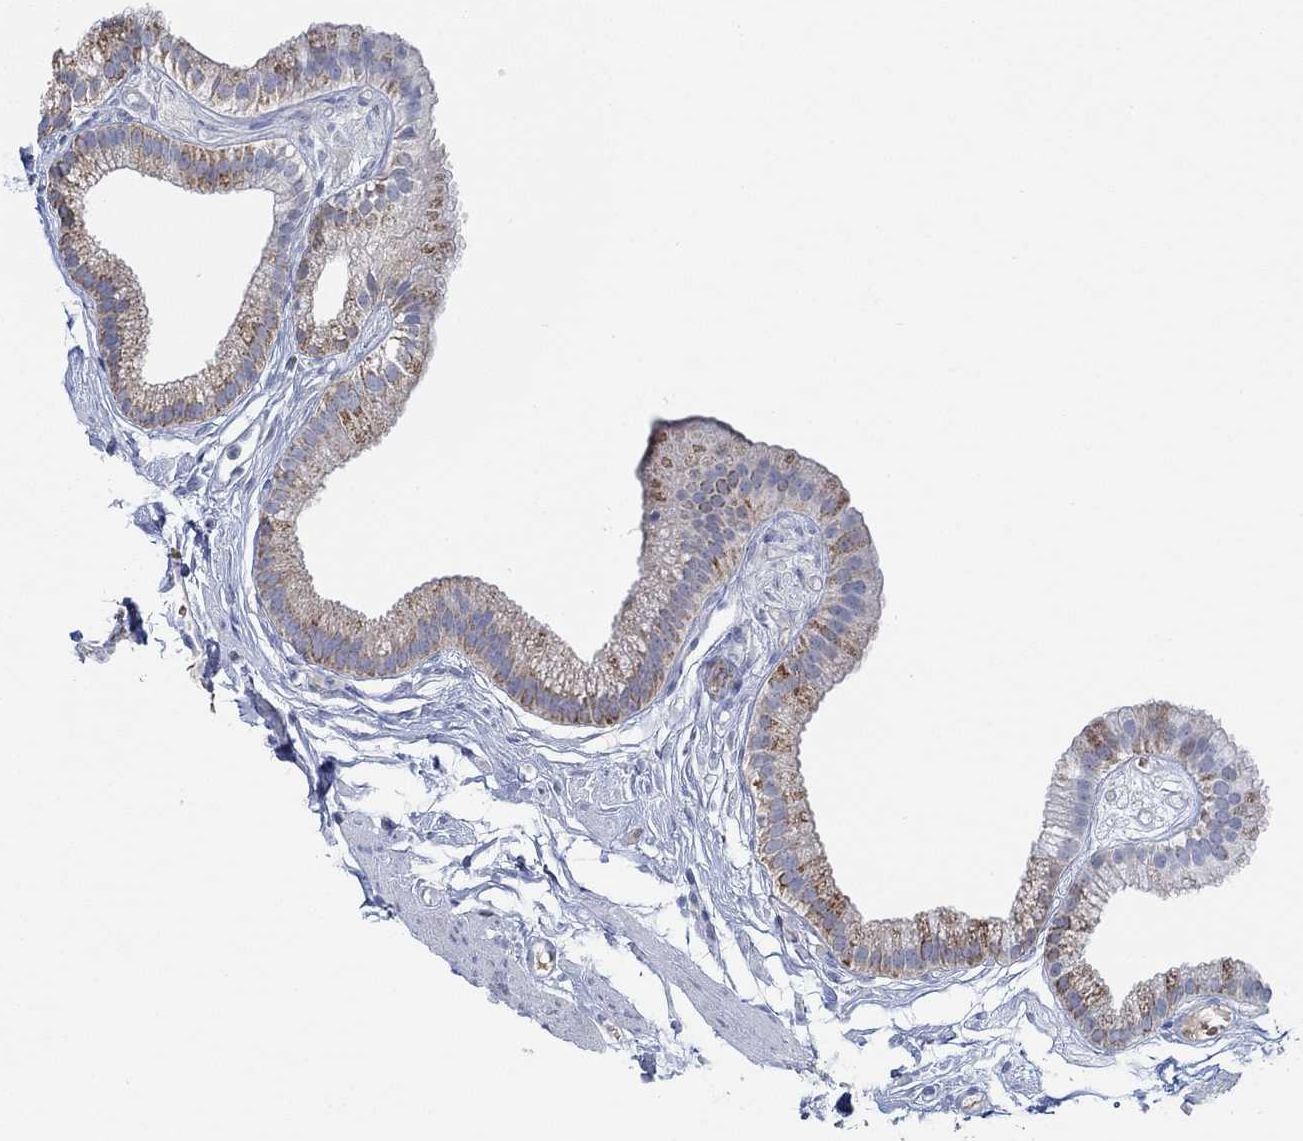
{"staining": {"intensity": "moderate", "quantity": ">75%", "location": "cytoplasmic/membranous"}, "tissue": "gallbladder", "cell_type": "Glandular cells", "image_type": "normal", "snomed": [{"axis": "morphology", "description": "Normal tissue, NOS"}, {"axis": "topography", "description": "Gallbladder"}], "caption": "Normal gallbladder demonstrates moderate cytoplasmic/membranous staining in approximately >75% of glandular cells The staining is performed using DAB (3,3'-diaminobenzidine) brown chromogen to label protein expression. The nuclei are counter-stained blue using hematoxylin..", "gene": "GLOD5", "patient": {"sex": "female", "age": 45}}